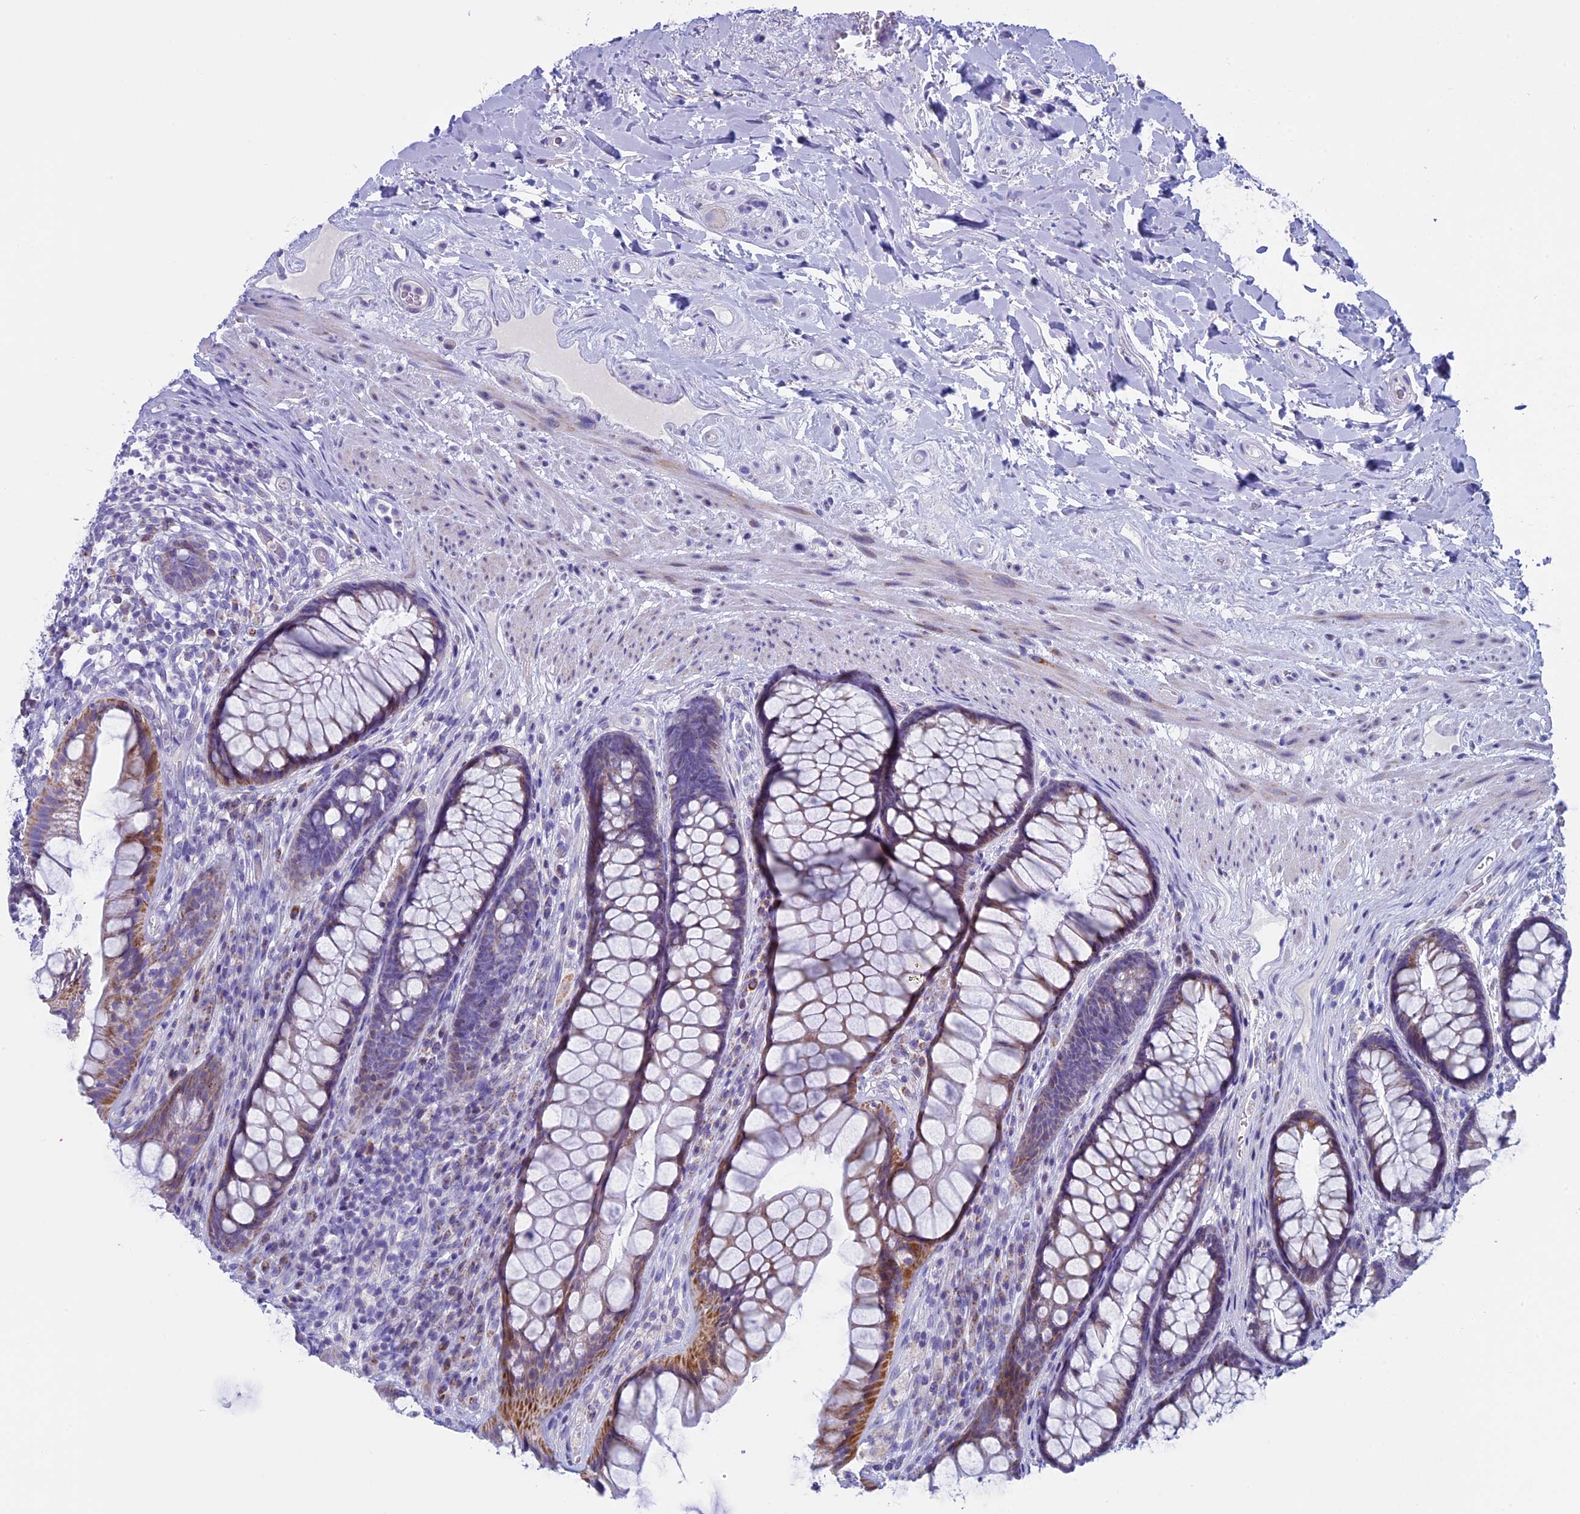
{"staining": {"intensity": "moderate", "quantity": "25%-75%", "location": "cytoplasmic/membranous"}, "tissue": "rectum", "cell_type": "Glandular cells", "image_type": "normal", "snomed": [{"axis": "morphology", "description": "Normal tissue, NOS"}, {"axis": "topography", "description": "Rectum"}], "caption": "Approximately 25%-75% of glandular cells in unremarkable rectum reveal moderate cytoplasmic/membranous protein positivity as visualized by brown immunohistochemical staining.", "gene": "ZNF563", "patient": {"sex": "male", "age": 74}}